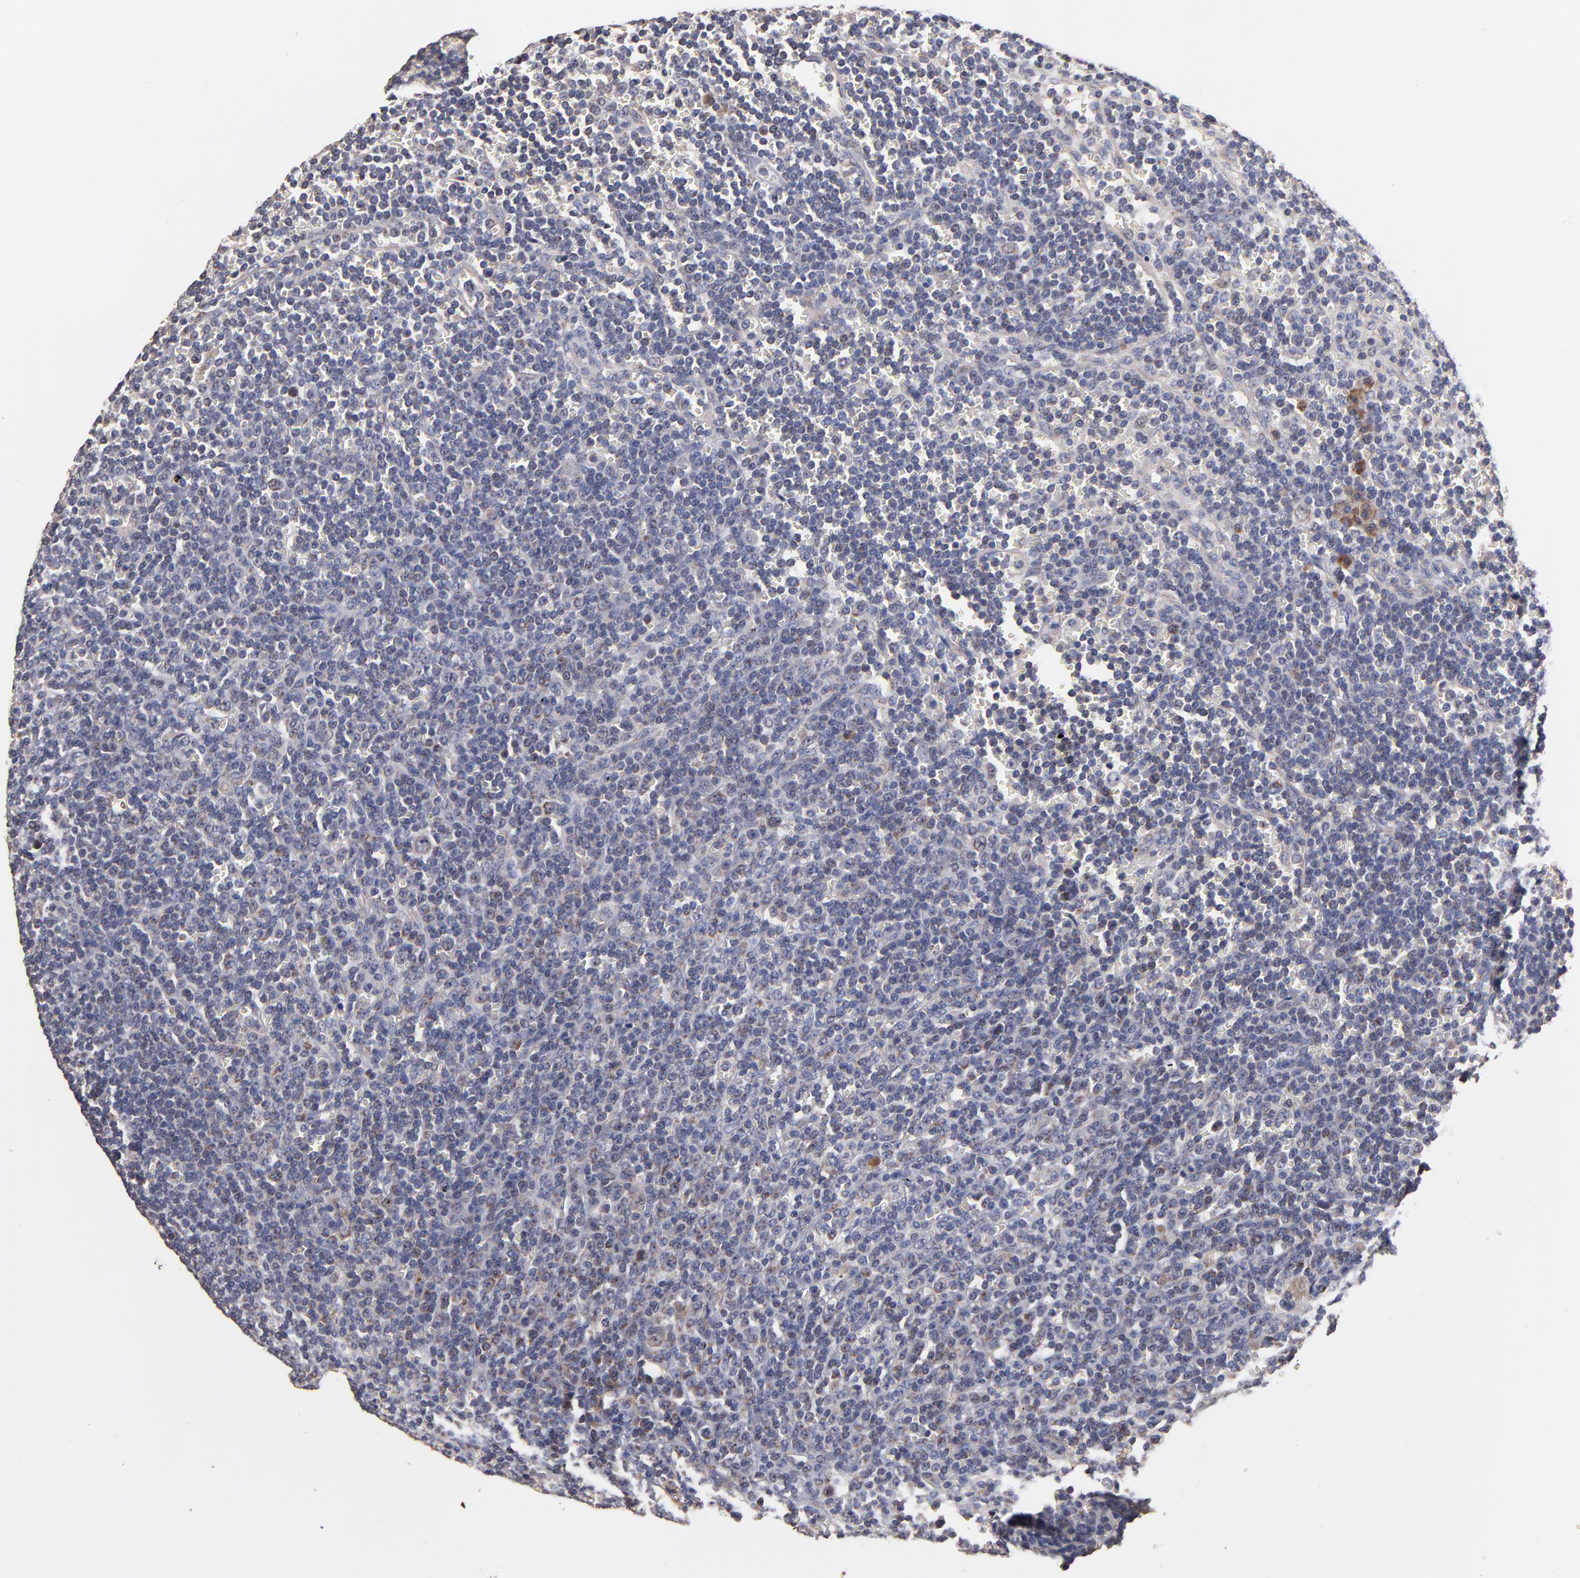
{"staining": {"intensity": "weak", "quantity": "<25%", "location": "cytoplasmic/membranous"}, "tissue": "lymphoma", "cell_type": "Tumor cells", "image_type": "cancer", "snomed": [{"axis": "morphology", "description": "Malignant lymphoma, non-Hodgkin's type, Low grade"}, {"axis": "topography", "description": "Spleen"}], "caption": "Immunohistochemical staining of human low-grade malignant lymphoma, non-Hodgkin's type reveals no significant expression in tumor cells.", "gene": "DIABLO", "patient": {"sex": "male", "age": 80}}